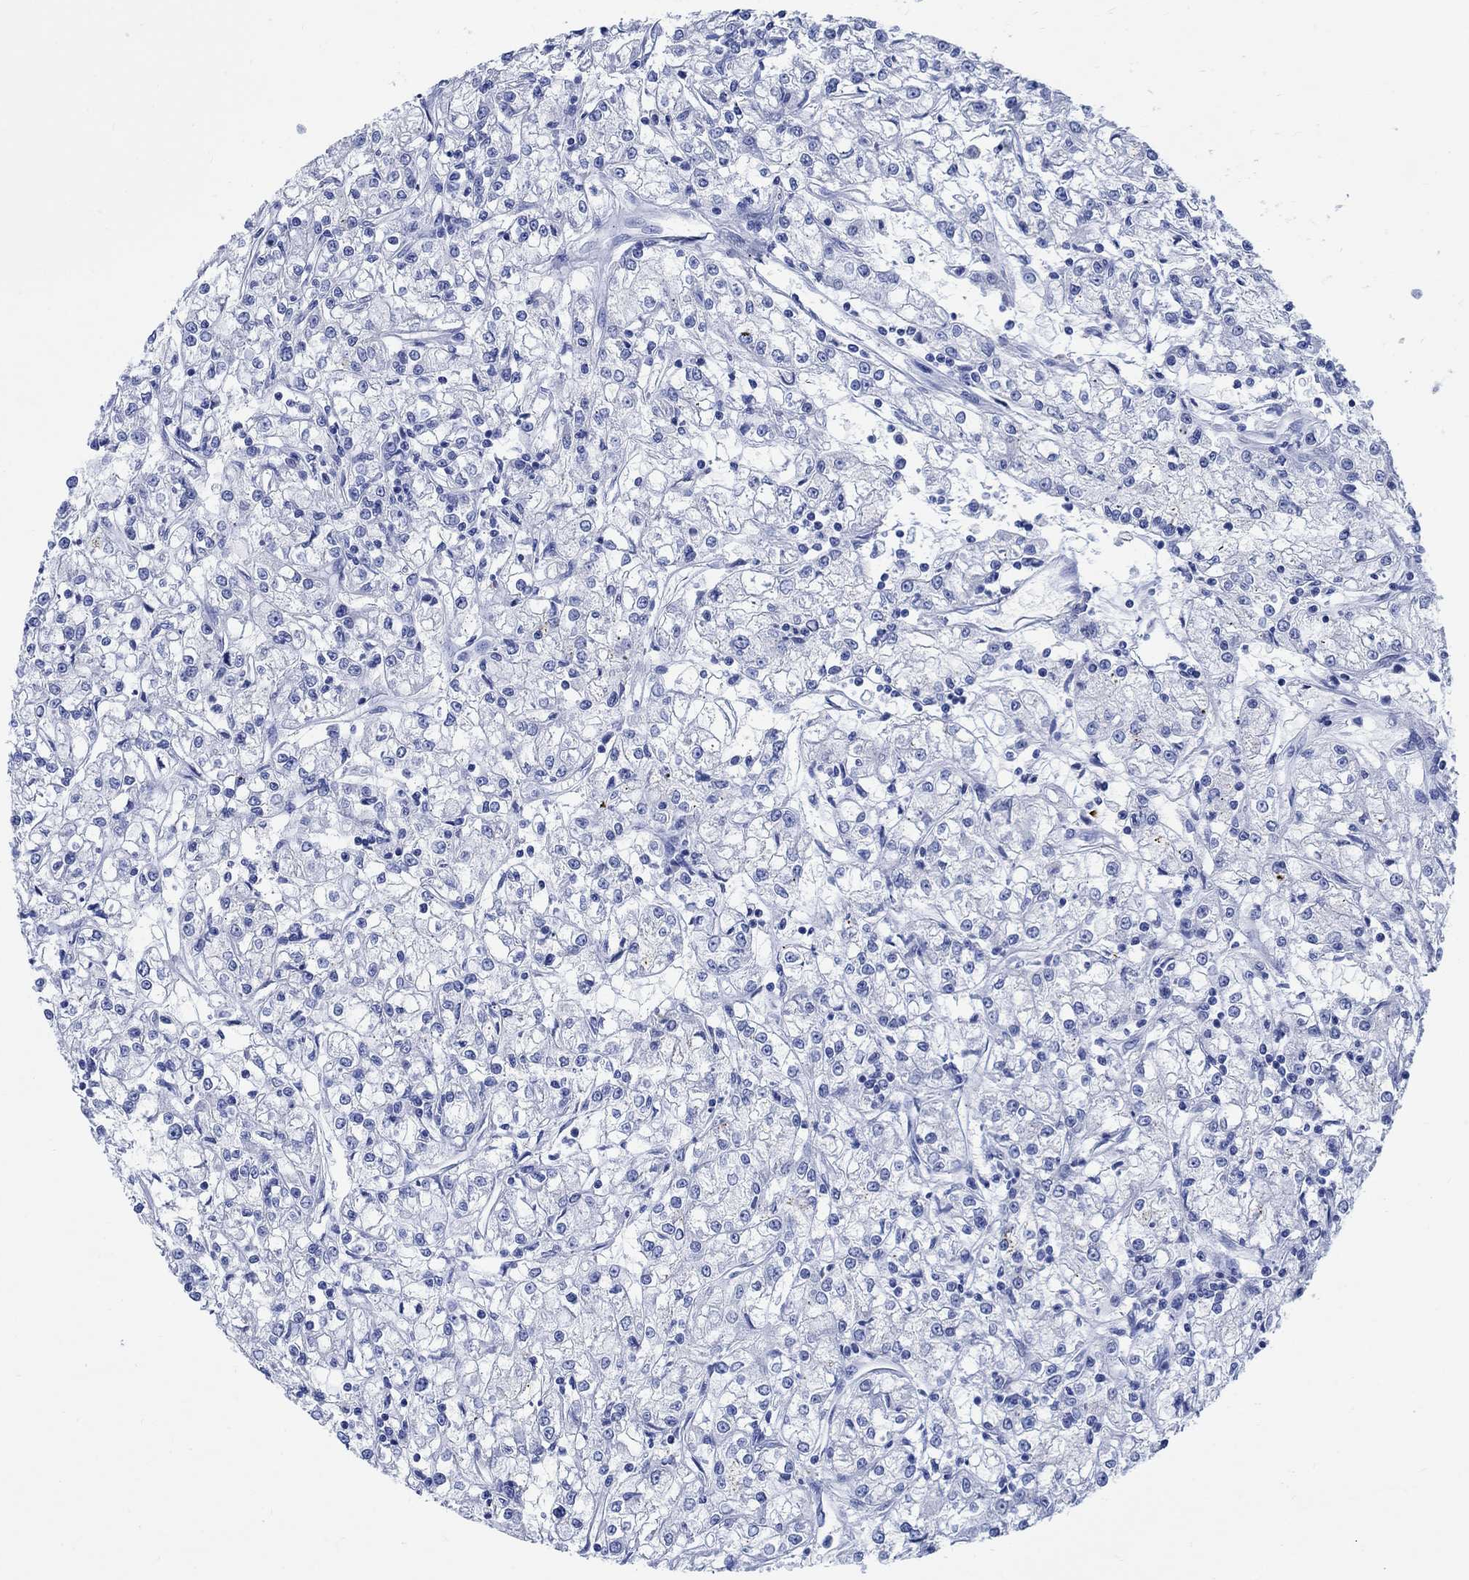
{"staining": {"intensity": "negative", "quantity": "none", "location": "none"}, "tissue": "renal cancer", "cell_type": "Tumor cells", "image_type": "cancer", "snomed": [{"axis": "morphology", "description": "Adenocarcinoma, NOS"}, {"axis": "topography", "description": "Kidney"}], "caption": "Protein analysis of renal adenocarcinoma reveals no significant expression in tumor cells.", "gene": "CAMK2N1", "patient": {"sex": "female", "age": 59}}